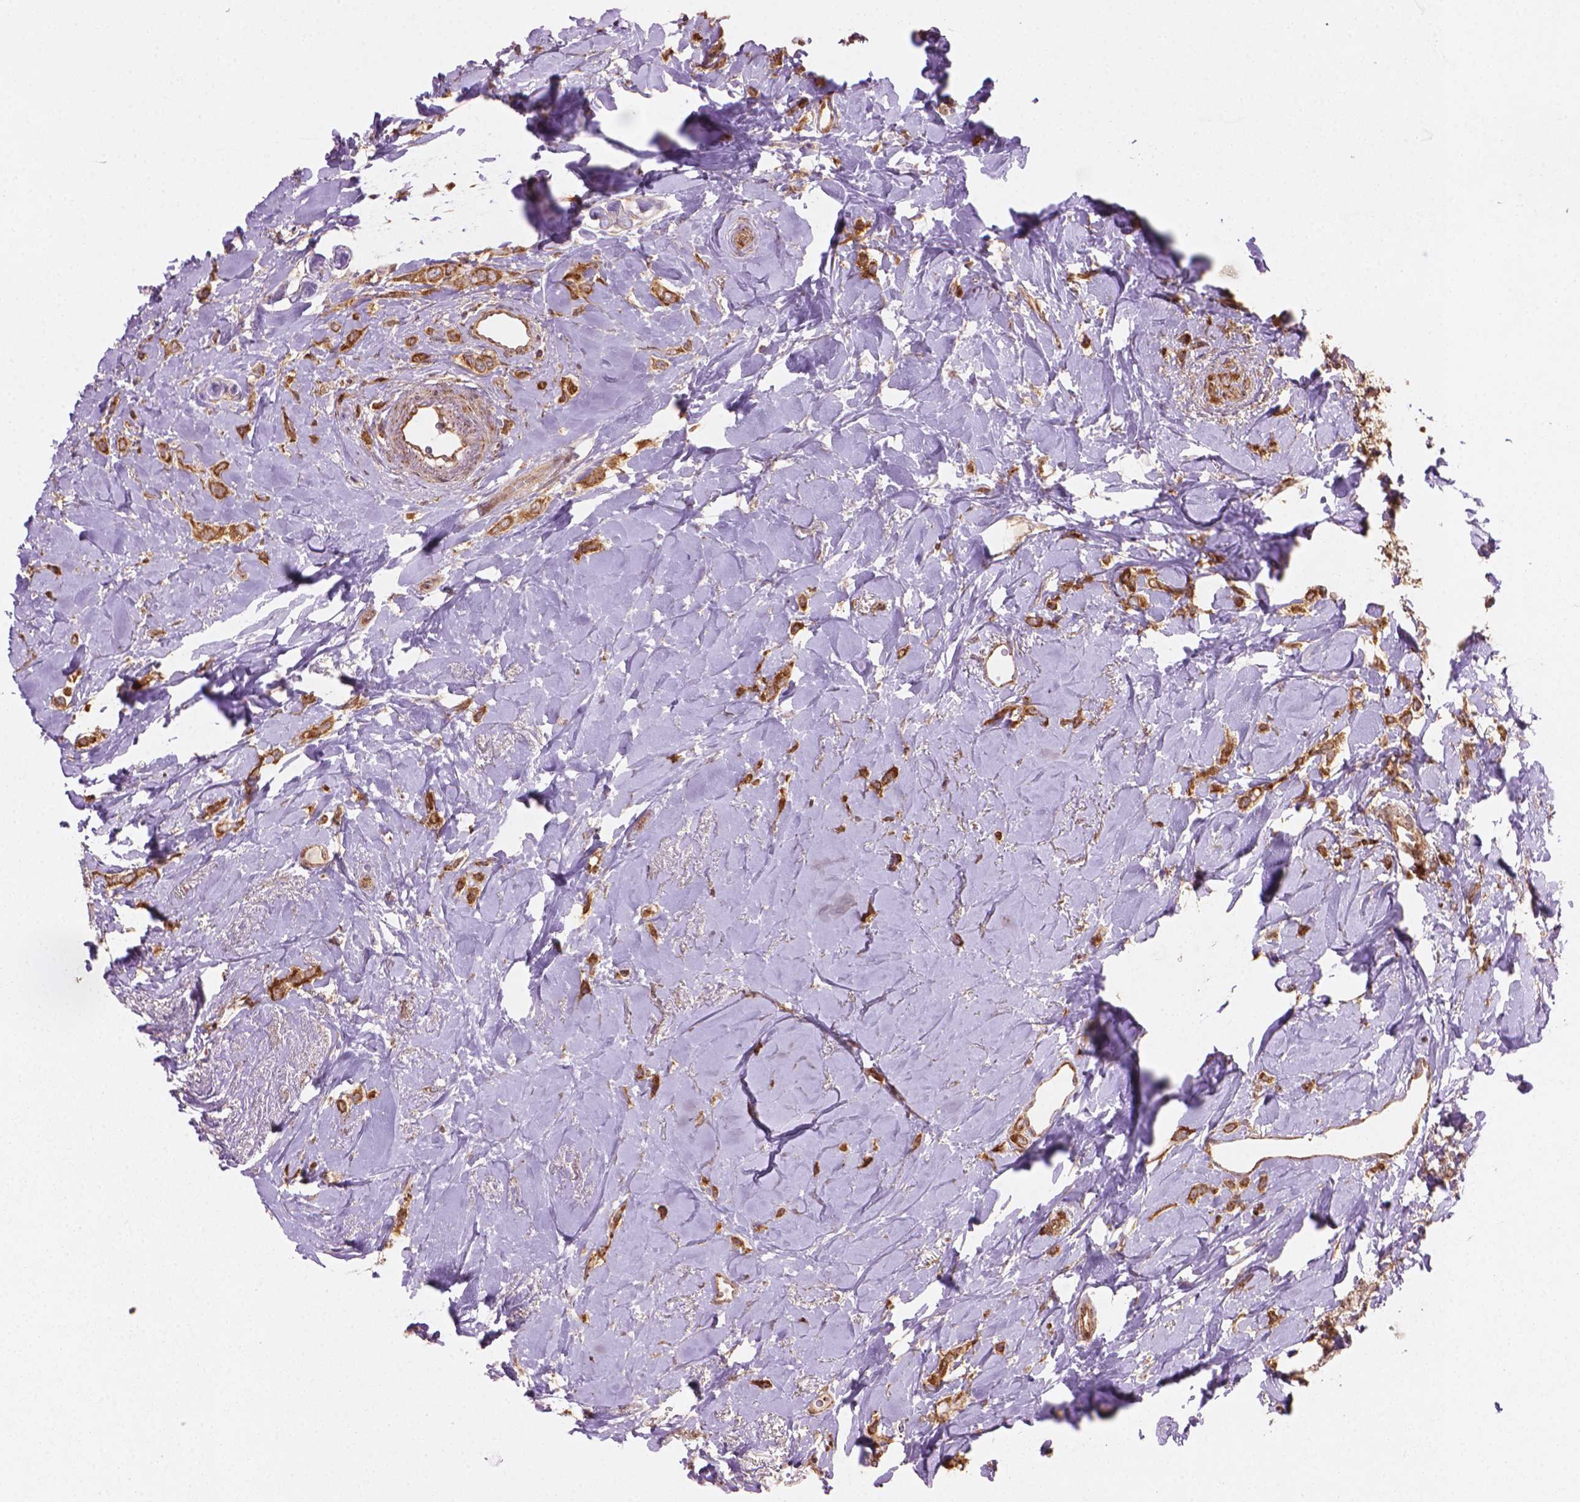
{"staining": {"intensity": "moderate", "quantity": ">75%", "location": "cytoplasmic/membranous"}, "tissue": "breast cancer", "cell_type": "Tumor cells", "image_type": "cancer", "snomed": [{"axis": "morphology", "description": "Lobular carcinoma"}, {"axis": "topography", "description": "Breast"}], "caption": "This photomicrograph displays immunohistochemistry staining of human breast cancer (lobular carcinoma), with medium moderate cytoplasmic/membranous staining in about >75% of tumor cells.", "gene": "VARS2", "patient": {"sex": "female", "age": 66}}